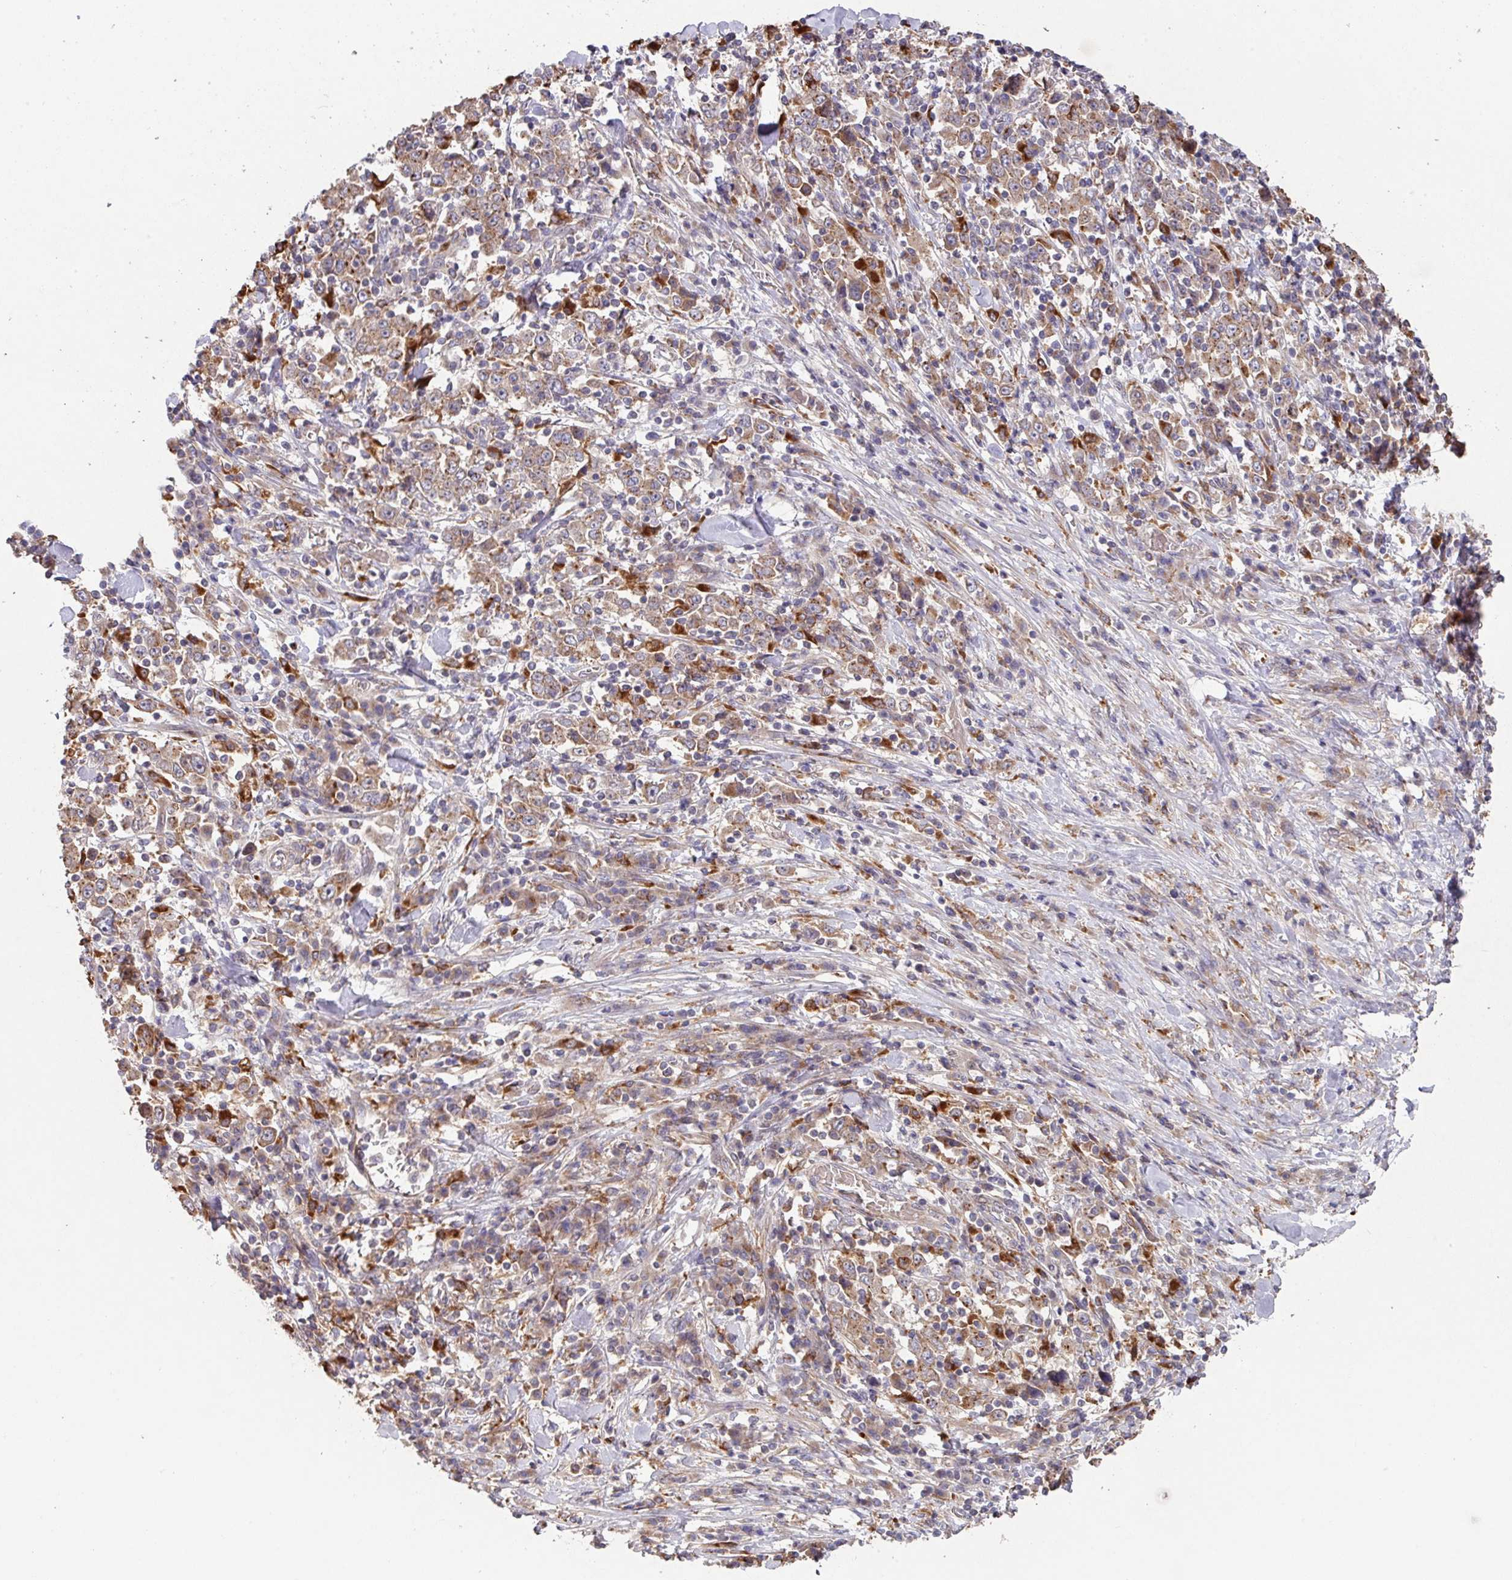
{"staining": {"intensity": "weak", "quantity": ">75%", "location": "cytoplasmic/membranous"}, "tissue": "stomach cancer", "cell_type": "Tumor cells", "image_type": "cancer", "snomed": [{"axis": "morphology", "description": "Normal tissue, NOS"}, {"axis": "morphology", "description": "Adenocarcinoma, NOS"}, {"axis": "topography", "description": "Stomach, upper"}, {"axis": "topography", "description": "Stomach"}], "caption": "Protein positivity by IHC demonstrates weak cytoplasmic/membranous staining in about >75% of tumor cells in adenocarcinoma (stomach).", "gene": "TRIM14", "patient": {"sex": "male", "age": 59}}